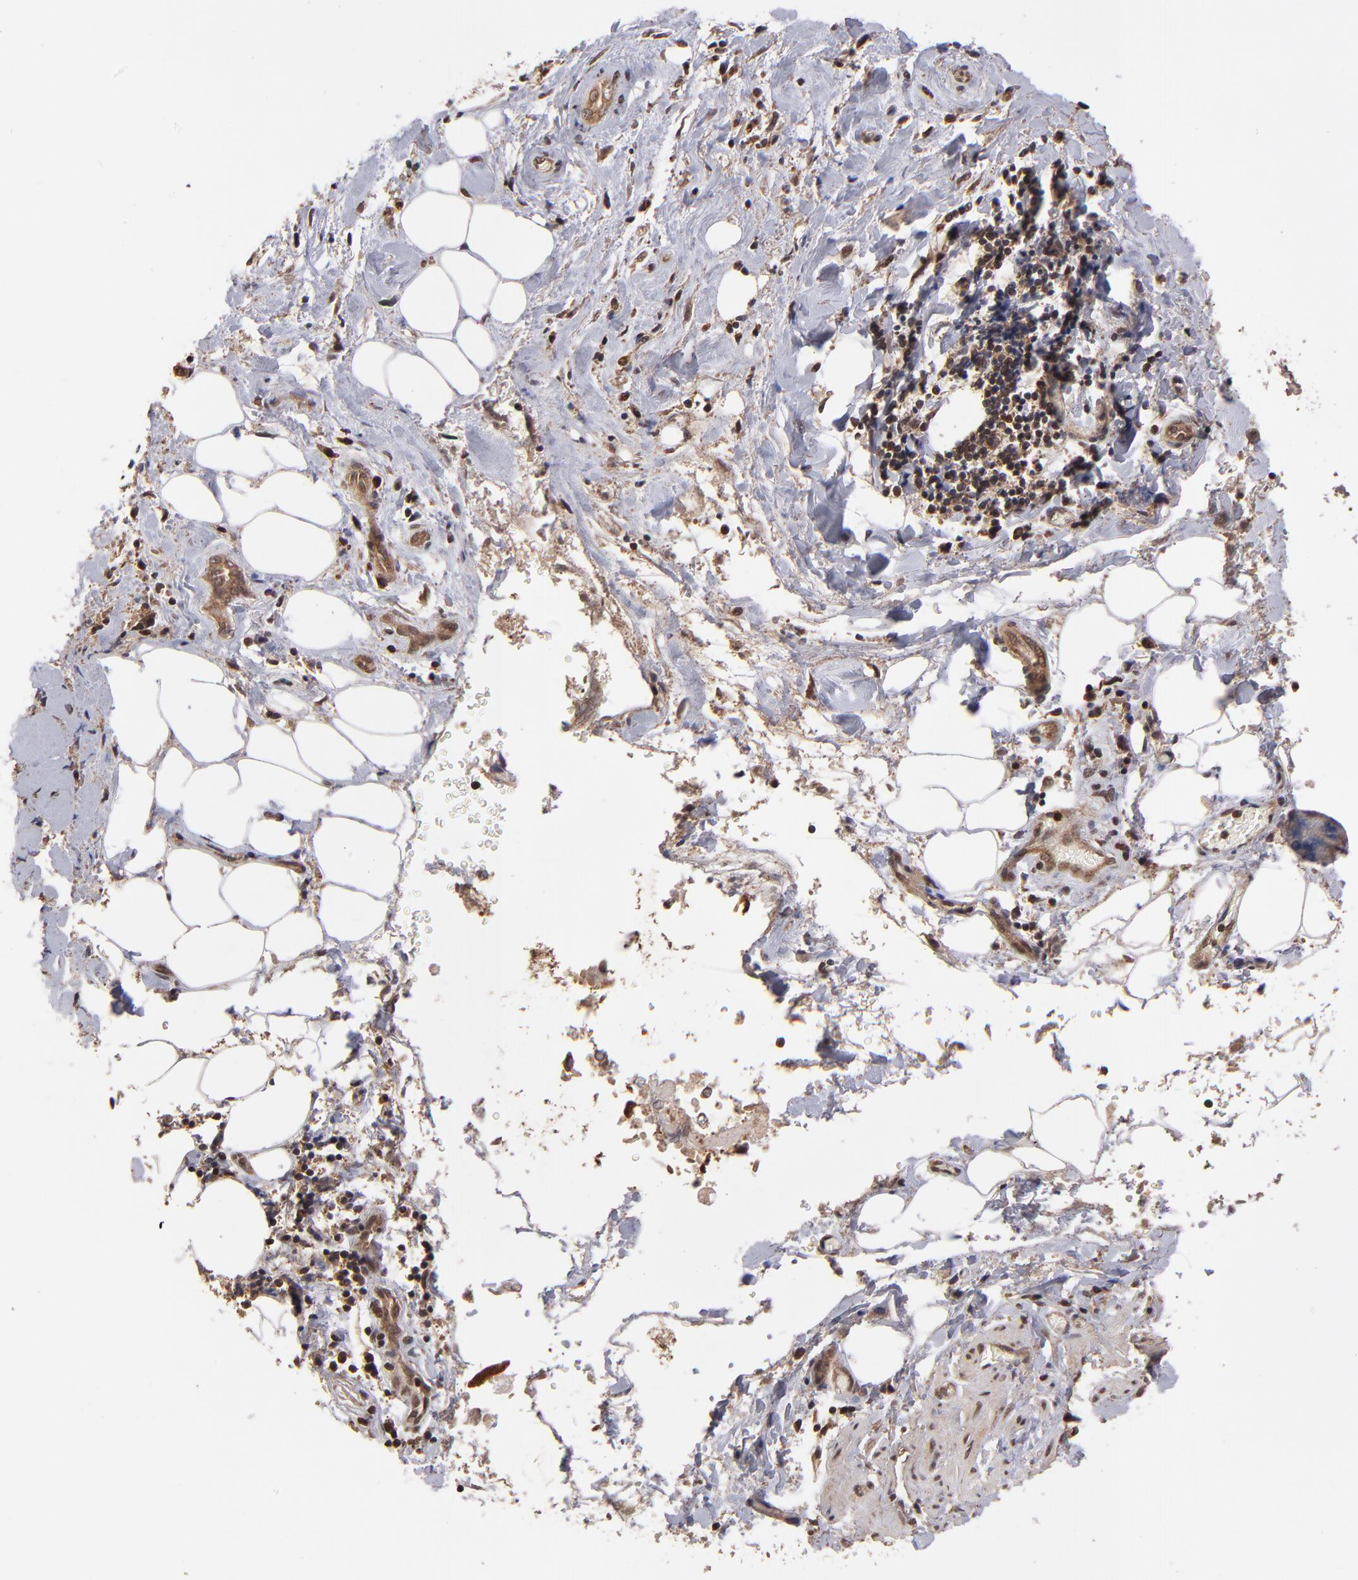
{"staining": {"intensity": "strong", "quantity": ">75%", "location": "cytoplasmic/membranous"}, "tissue": "liver cancer", "cell_type": "Tumor cells", "image_type": "cancer", "snomed": [{"axis": "morphology", "description": "Cholangiocarcinoma"}, {"axis": "topography", "description": "Liver"}], "caption": "The image reveals staining of liver cholangiocarcinoma, revealing strong cytoplasmic/membranous protein expression (brown color) within tumor cells. The staining was performed using DAB, with brown indicating positive protein expression. Nuclei are stained blue with hematoxylin.", "gene": "NFE2L2", "patient": {"sex": "male", "age": 58}}